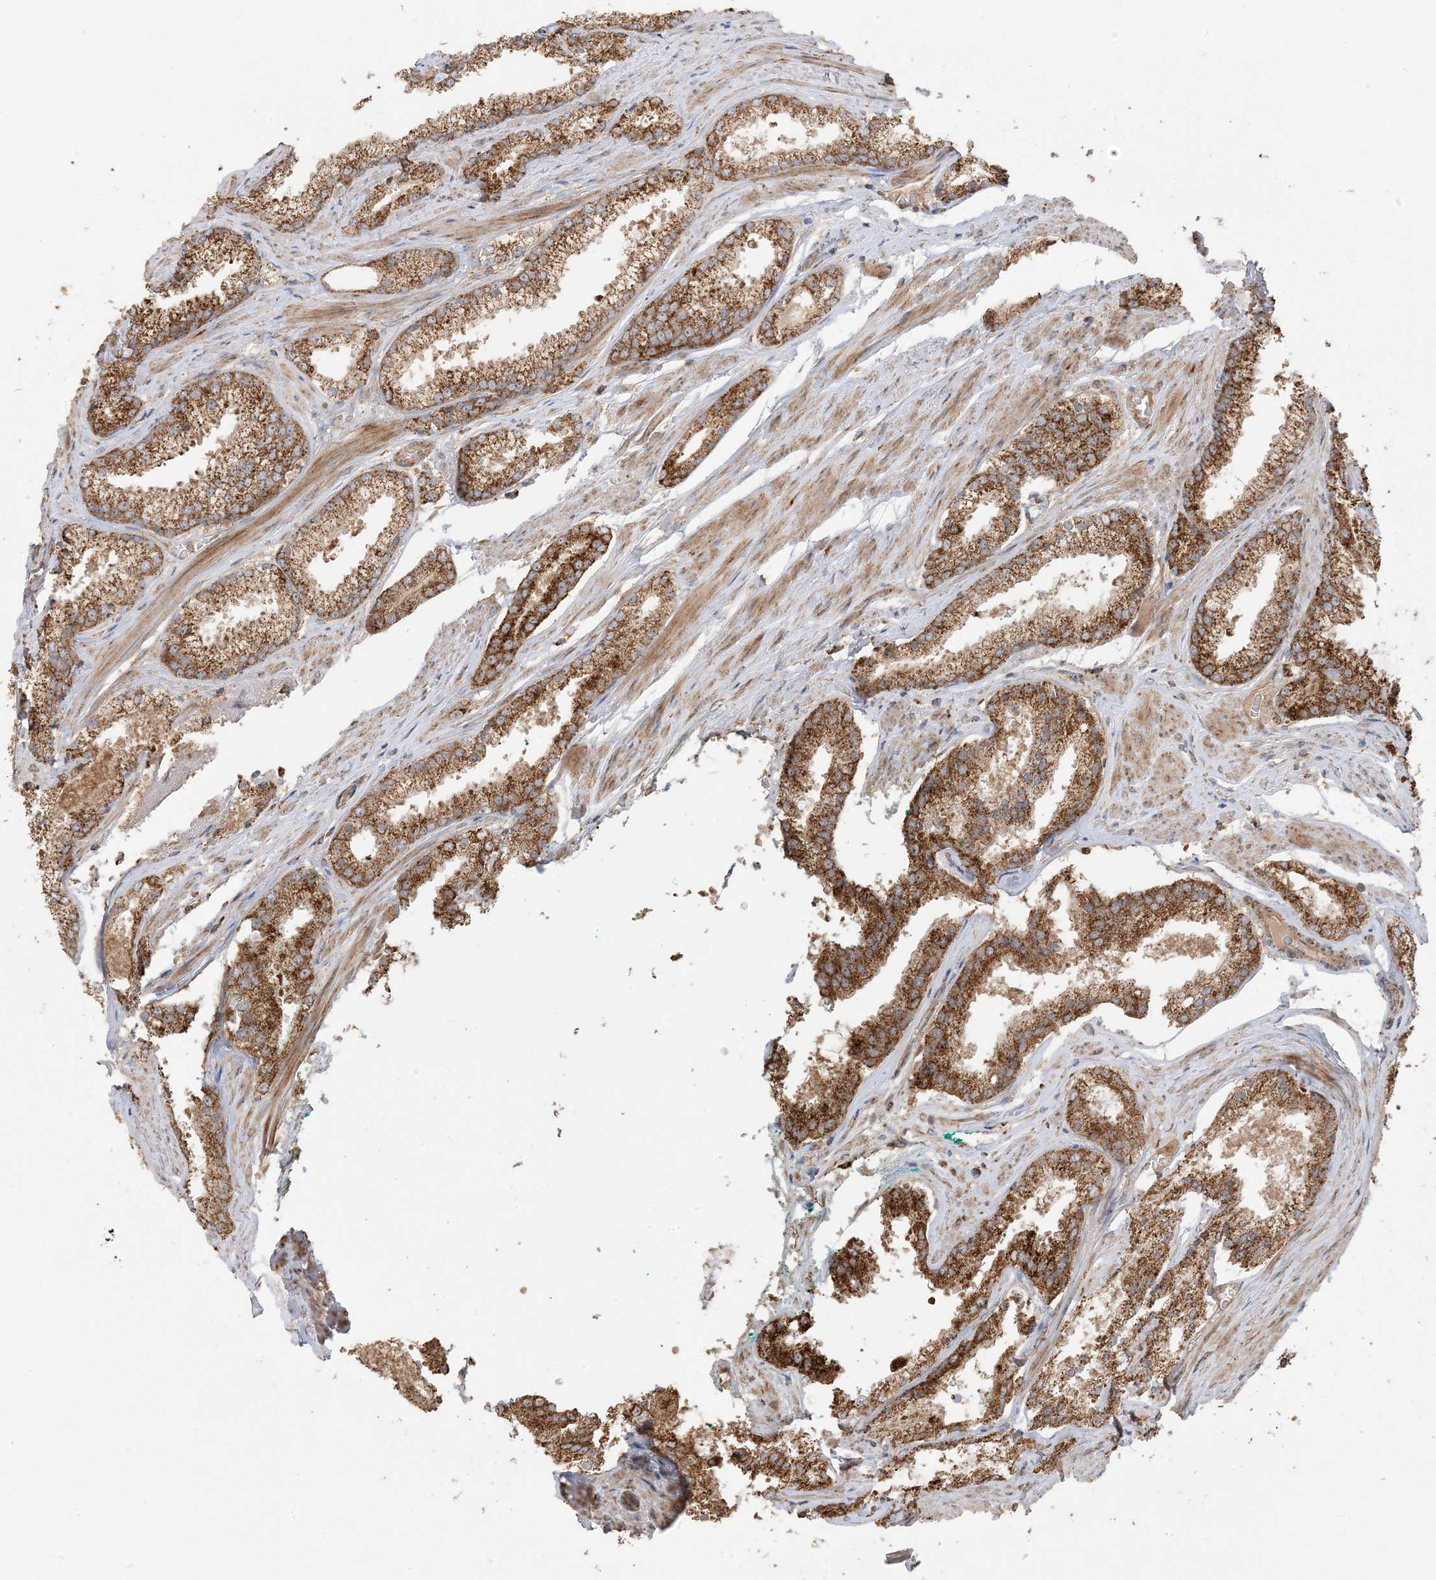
{"staining": {"intensity": "strong", "quantity": ">75%", "location": "cytoplasmic/membranous"}, "tissue": "prostate cancer", "cell_type": "Tumor cells", "image_type": "cancer", "snomed": [{"axis": "morphology", "description": "Adenocarcinoma, High grade"}, {"axis": "topography", "description": "Prostate"}], "caption": "Prostate cancer (adenocarcinoma (high-grade)) stained with a protein marker shows strong staining in tumor cells.", "gene": "N4BP3", "patient": {"sex": "male", "age": 66}}